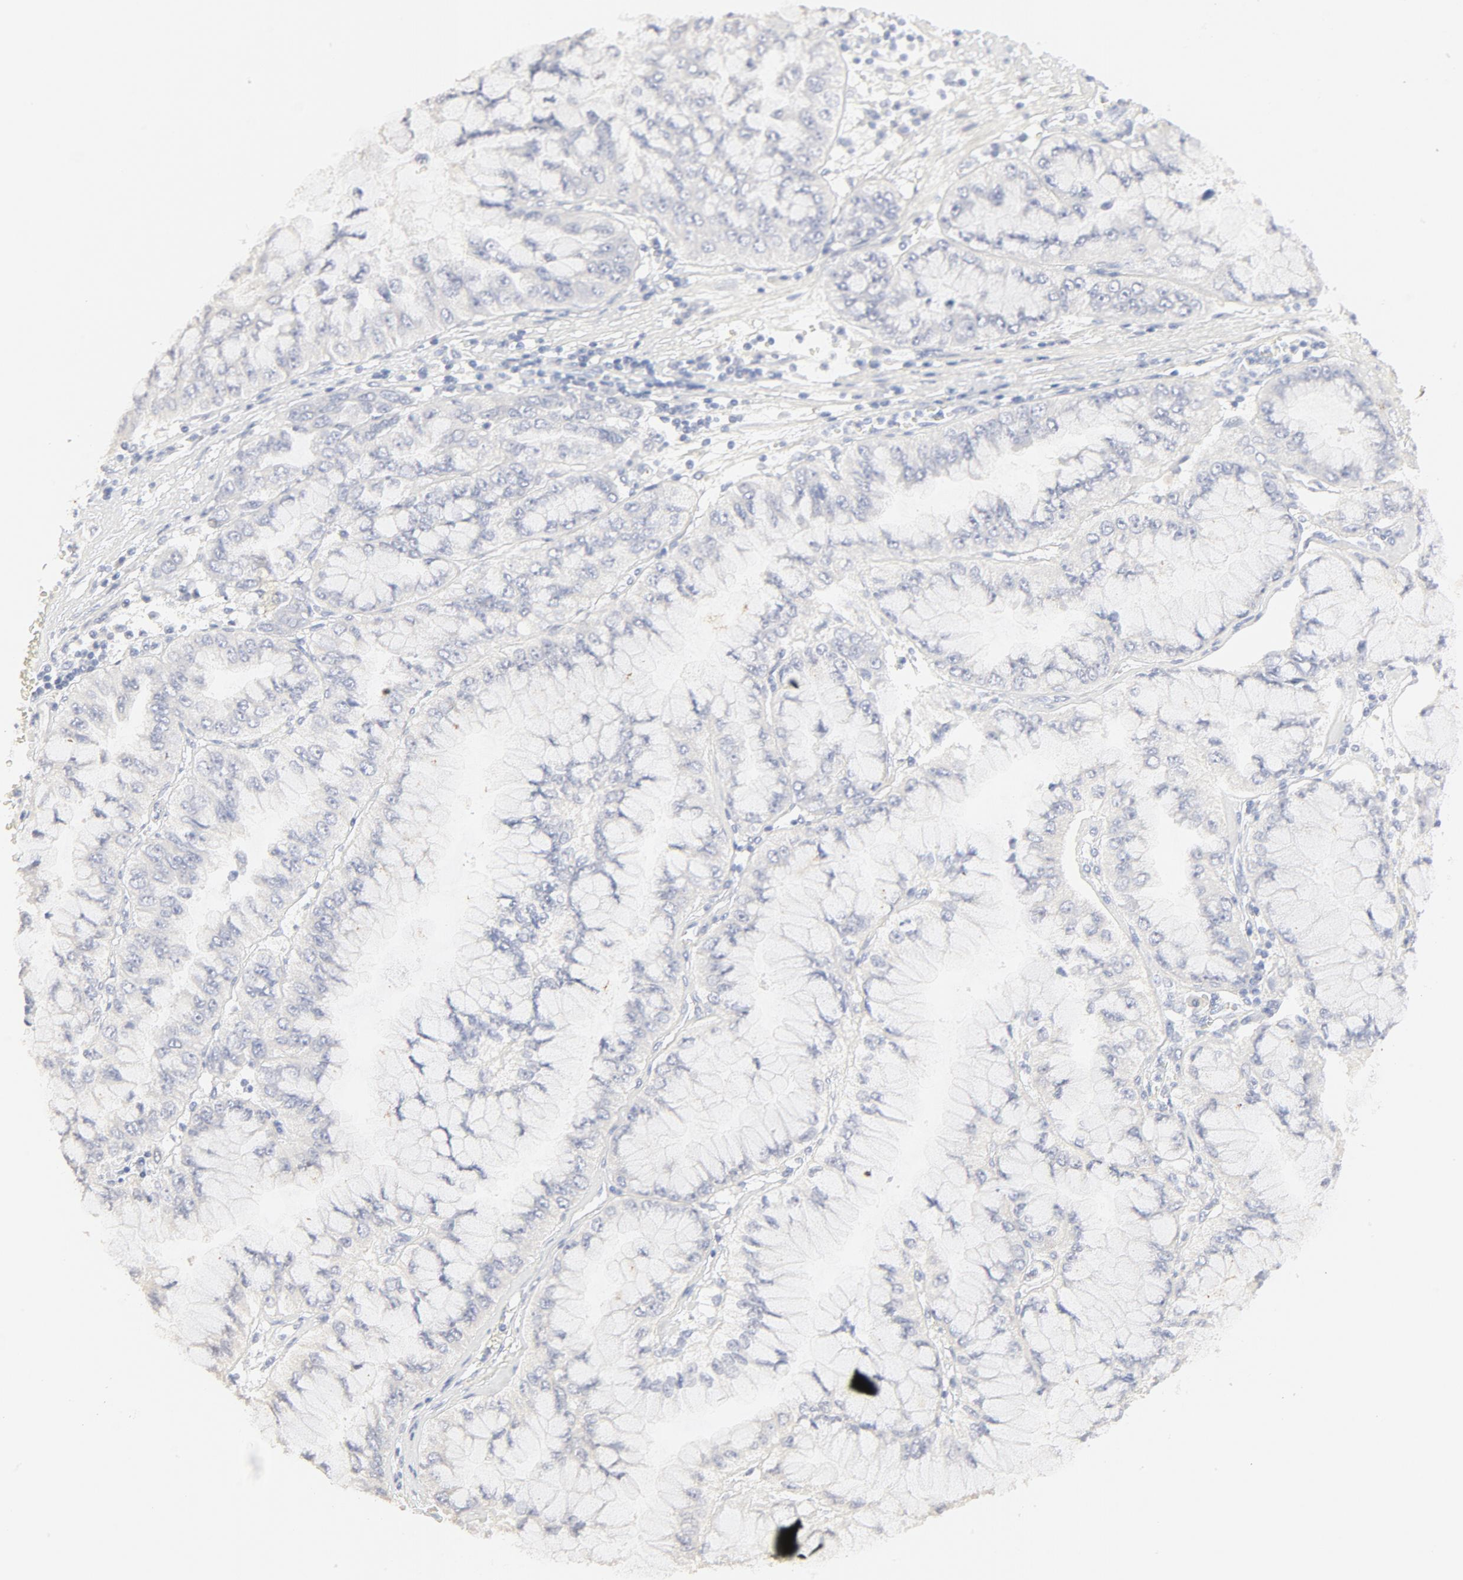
{"staining": {"intensity": "negative", "quantity": "none", "location": "none"}, "tissue": "liver cancer", "cell_type": "Tumor cells", "image_type": "cancer", "snomed": [{"axis": "morphology", "description": "Cholangiocarcinoma"}, {"axis": "topography", "description": "Liver"}], "caption": "Immunohistochemistry (IHC) image of liver cancer (cholangiocarcinoma) stained for a protein (brown), which shows no staining in tumor cells.", "gene": "FCGBP", "patient": {"sex": "female", "age": 79}}